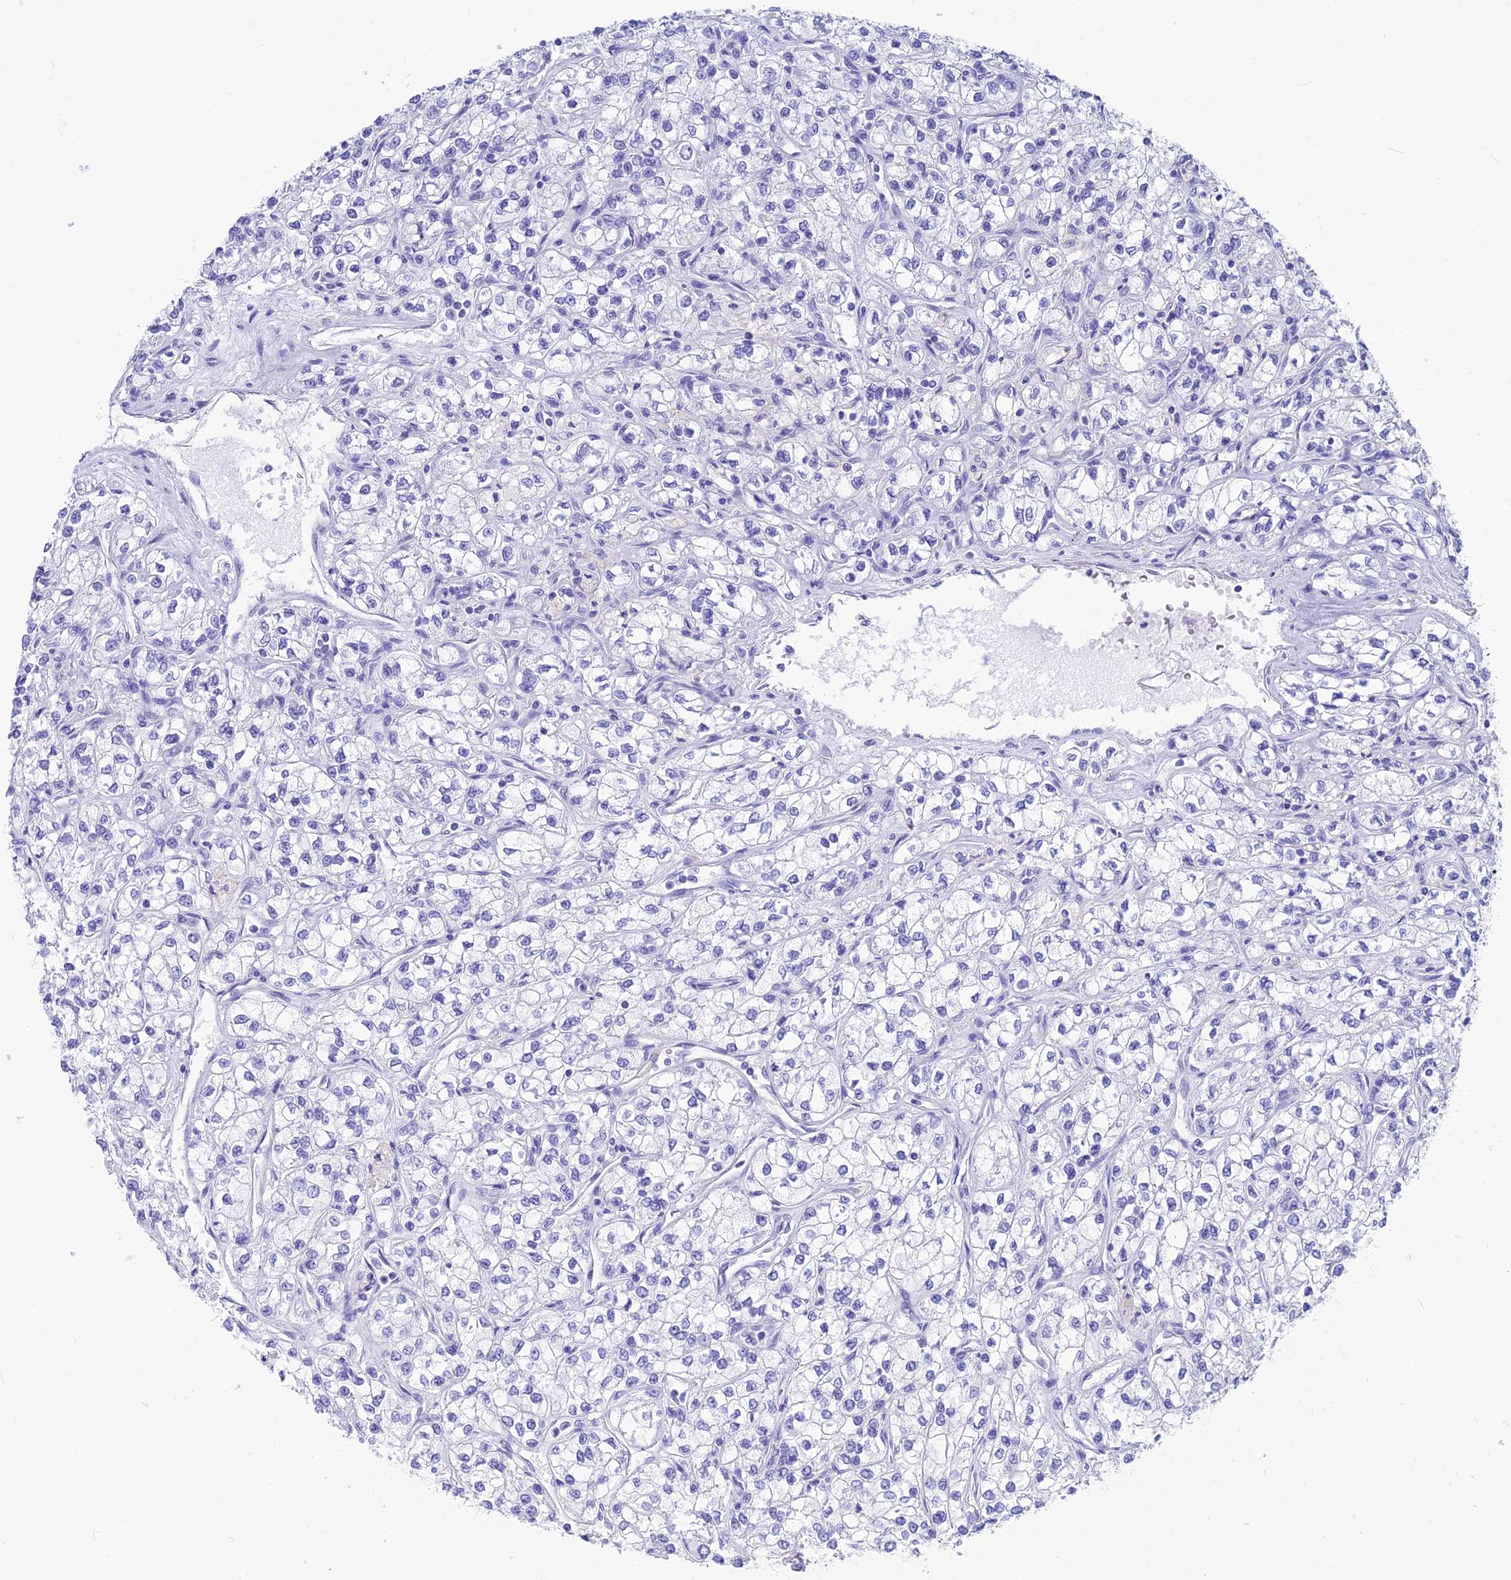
{"staining": {"intensity": "negative", "quantity": "none", "location": "none"}, "tissue": "renal cancer", "cell_type": "Tumor cells", "image_type": "cancer", "snomed": [{"axis": "morphology", "description": "Adenocarcinoma, NOS"}, {"axis": "topography", "description": "Kidney"}], "caption": "Tumor cells show no significant protein positivity in renal adenocarcinoma.", "gene": "GNGT2", "patient": {"sex": "male", "age": 80}}